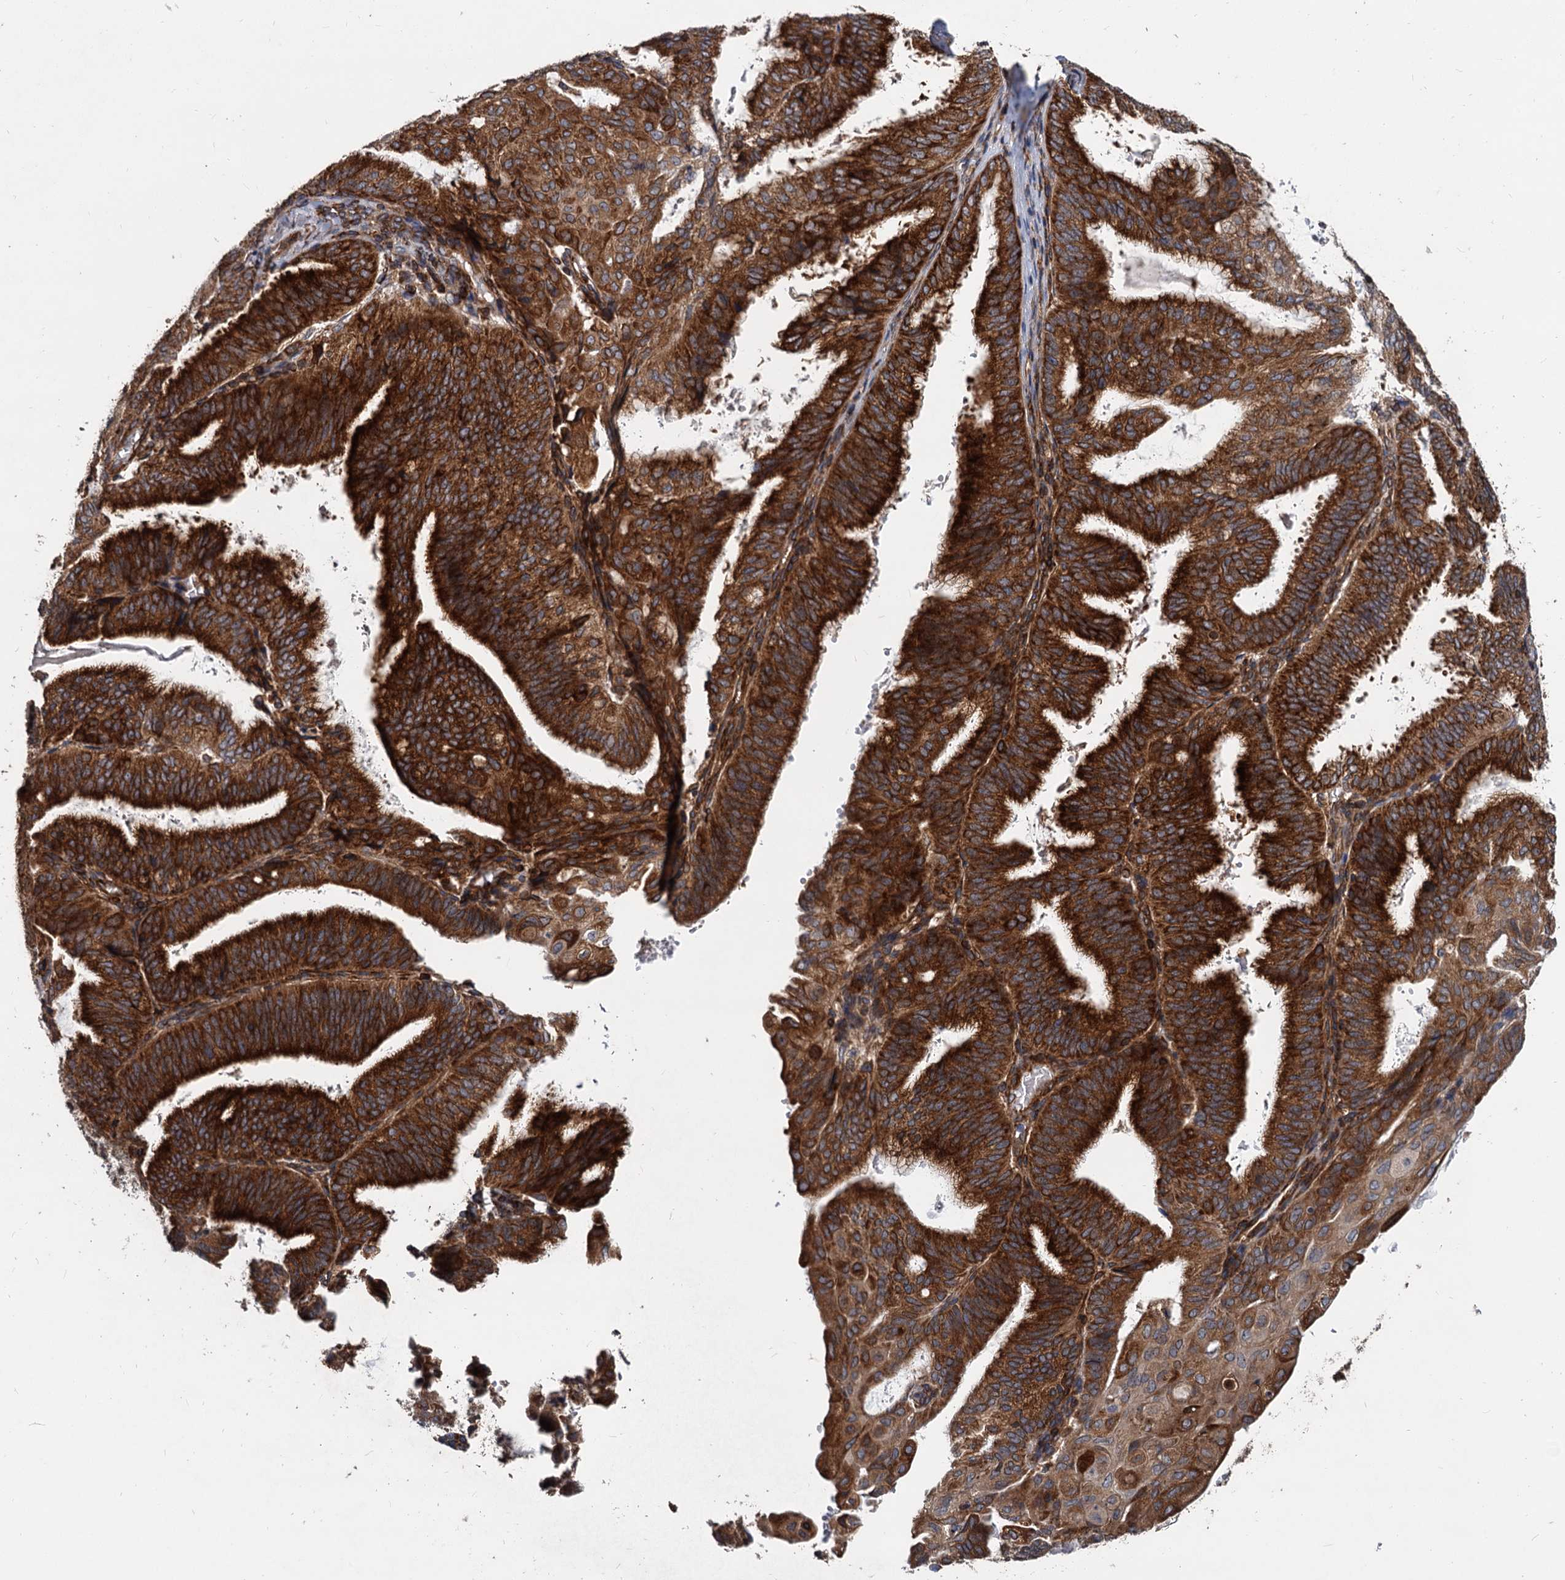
{"staining": {"intensity": "strong", "quantity": ">75%", "location": "cytoplasmic/membranous"}, "tissue": "endometrial cancer", "cell_type": "Tumor cells", "image_type": "cancer", "snomed": [{"axis": "morphology", "description": "Adenocarcinoma, NOS"}, {"axis": "topography", "description": "Endometrium"}], "caption": "A high amount of strong cytoplasmic/membranous expression is appreciated in about >75% of tumor cells in endometrial cancer tissue. Immunohistochemistry (ihc) stains the protein of interest in brown and the nuclei are stained blue.", "gene": "STIM1", "patient": {"sex": "female", "age": 49}}